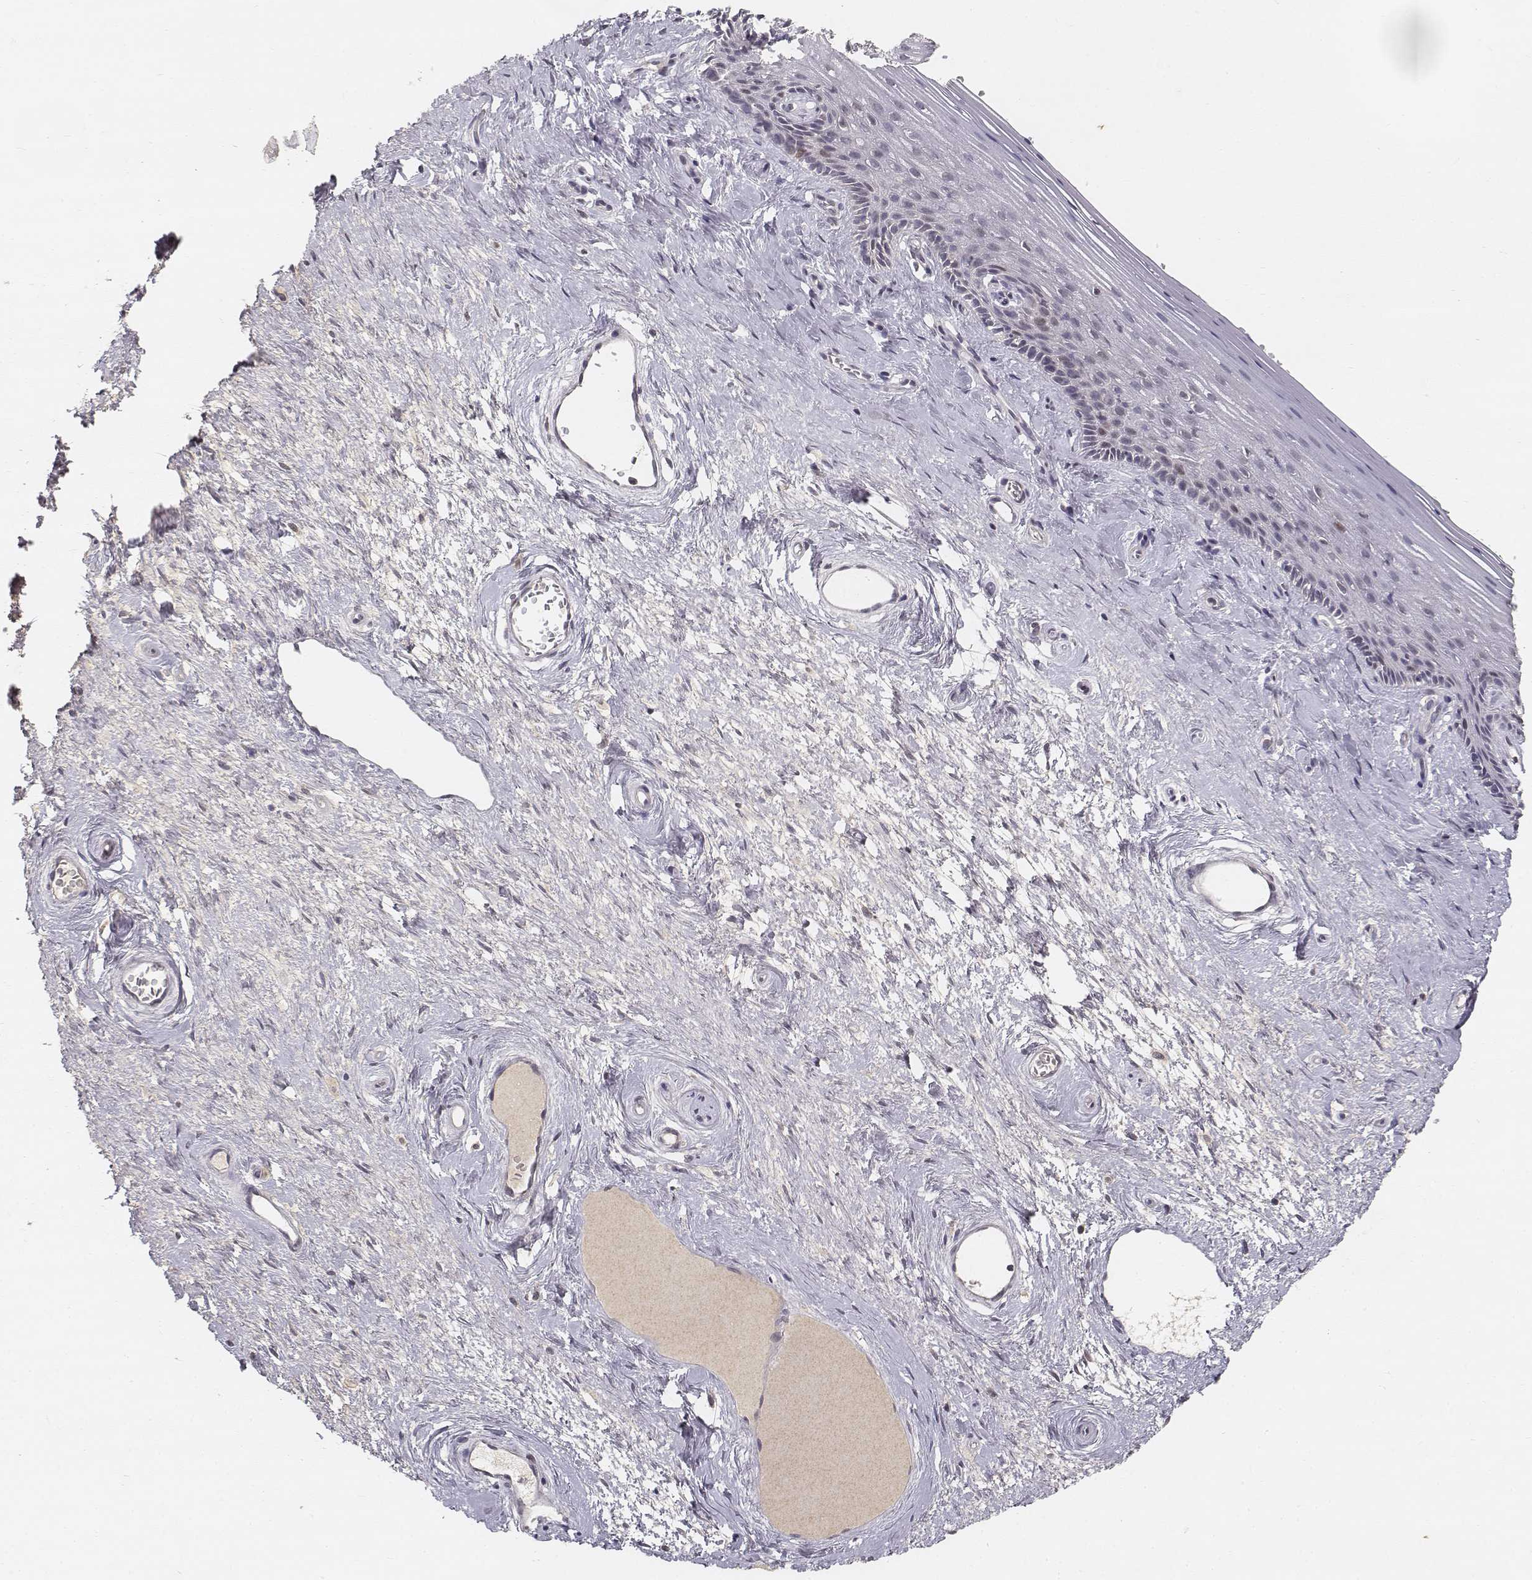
{"staining": {"intensity": "moderate", "quantity": "<25%", "location": "nuclear"}, "tissue": "vagina", "cell_type": "Squamous epithelial cells", "image_type": "normal", "snomed": [{"axis": "morphology", "description": "Normal tissue, NOS"}, {"axis": "topography", "description": "Vagina"}], "caption": "This is an image of IHC staining of unremarkable vagina, which shows moderate expression in the nuclear of squamous epithelial cells.", "gene": "FANCD2", "patient": {"sex": "female", "age": 45}}